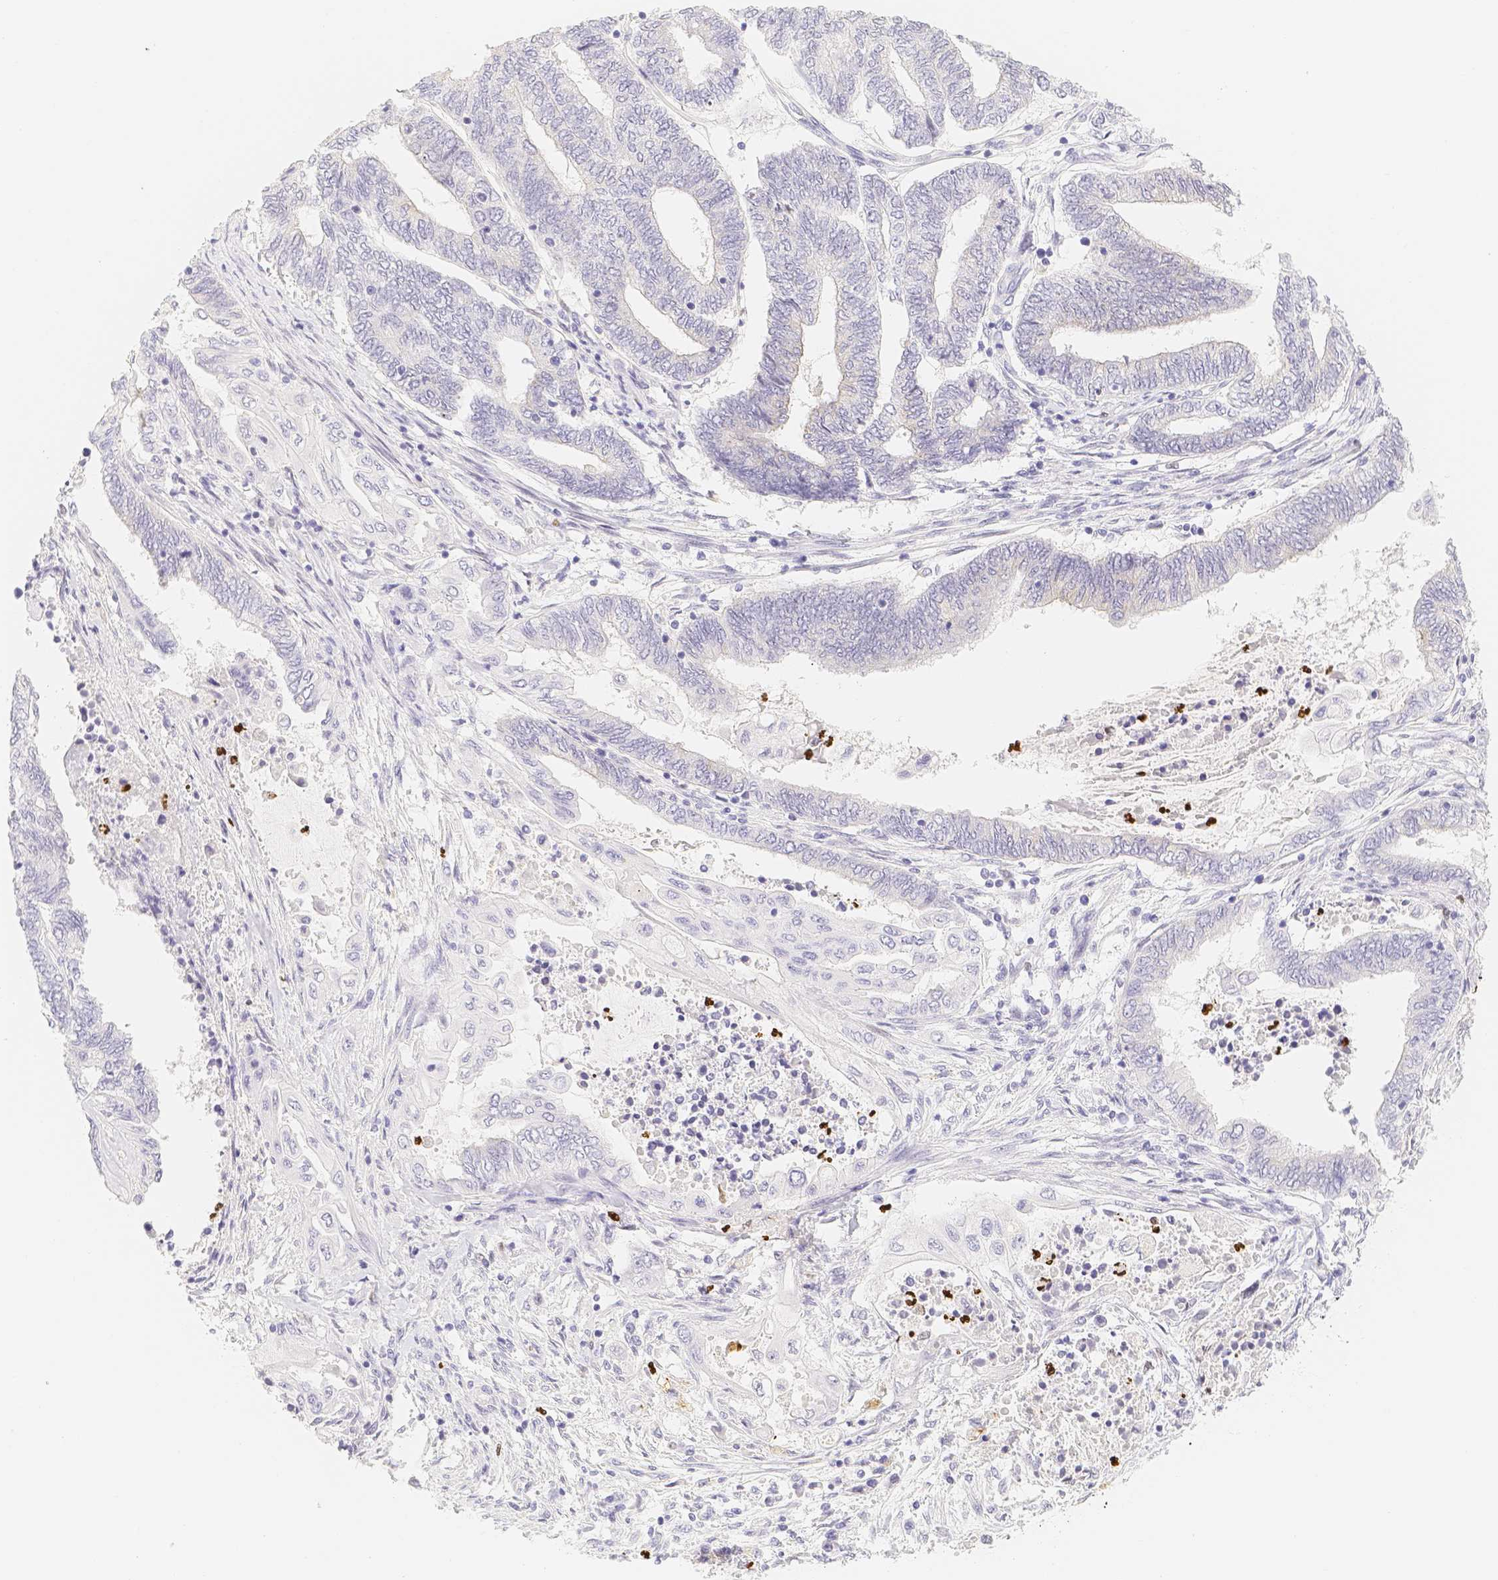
{"staining": {"intensity": "negative", "quantity": "none", "location": "none"}, "tissue": "endometrial cancer", "cell_type": "Tumor cells", "image_type": "cancer", "snomed": [{"axis": "morphology", "description": "Adenocarcinoma, NOS"}, {"axis": "topography", "description": "Uterus"}, {"axis": "topography", "description": "Endometrium"}], "caption": "Human endometrial cancer (adenocarcinoma) stained for a protein using immunohistochemistry (IHC) exhibits no expression in tumor cells.", "gene": "PADI4", "patient": {"sex": "female", "age": 70}}